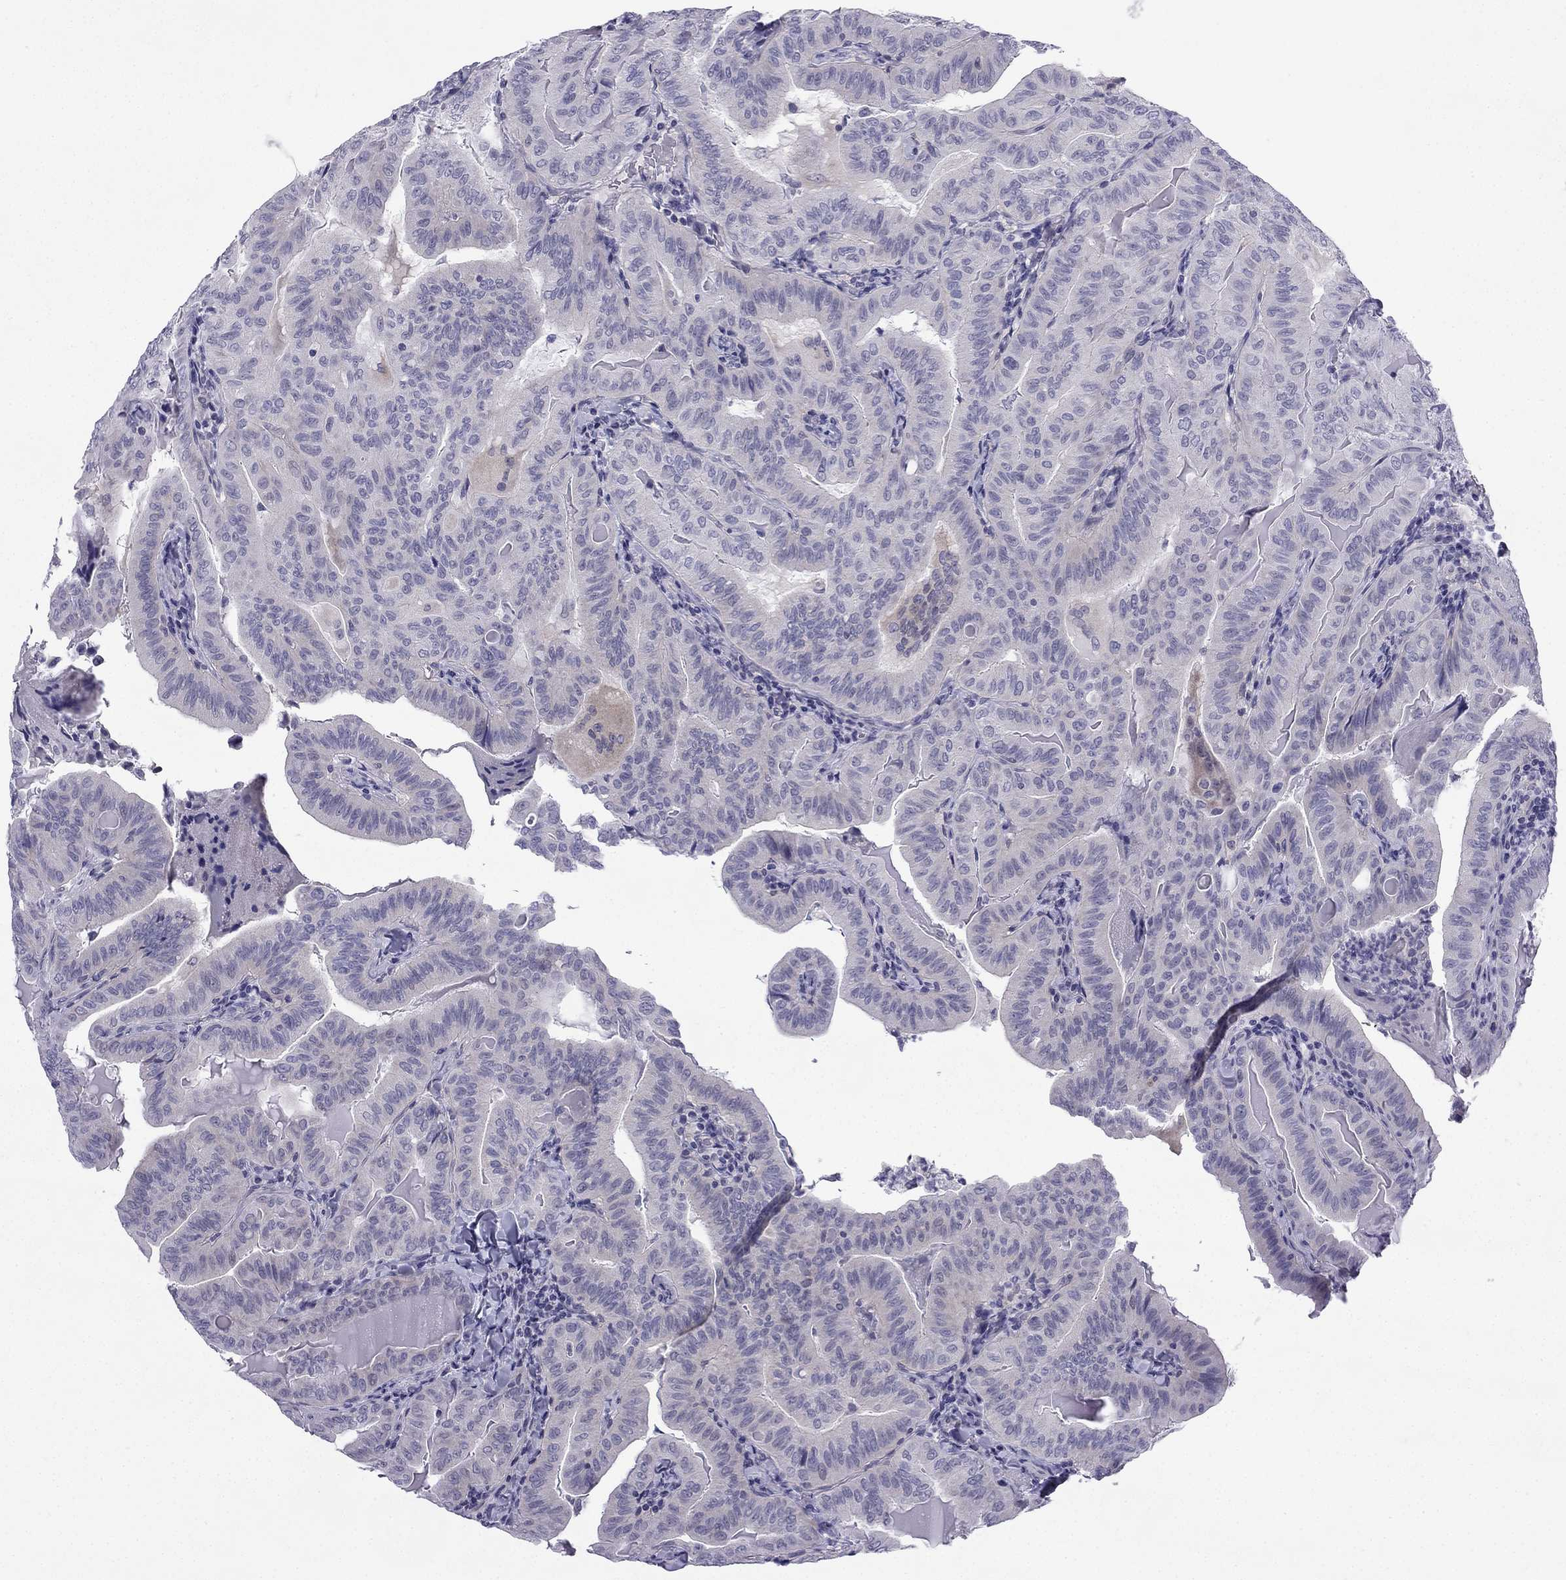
{"staining": {"intensity": "negative", "quantity": "none", "location": "none"}, "tissue": "thyroid cancer", "cell_type": "Tumor cells", "image_type": "cancer", "snomed": [{"axis": "morphology", "description": "Papillary adenocarcinoma, NOS"}, {"axis": "topography", "description": "Thyroid gland"}], "caption": "Human thyroid papillary adenocarcinoma stained for a protein using immunohistochemistry demonstrates no positivity in tumor cells.", "gene": "CFAP53", "patient": {"sex": "female", "age": 68}}